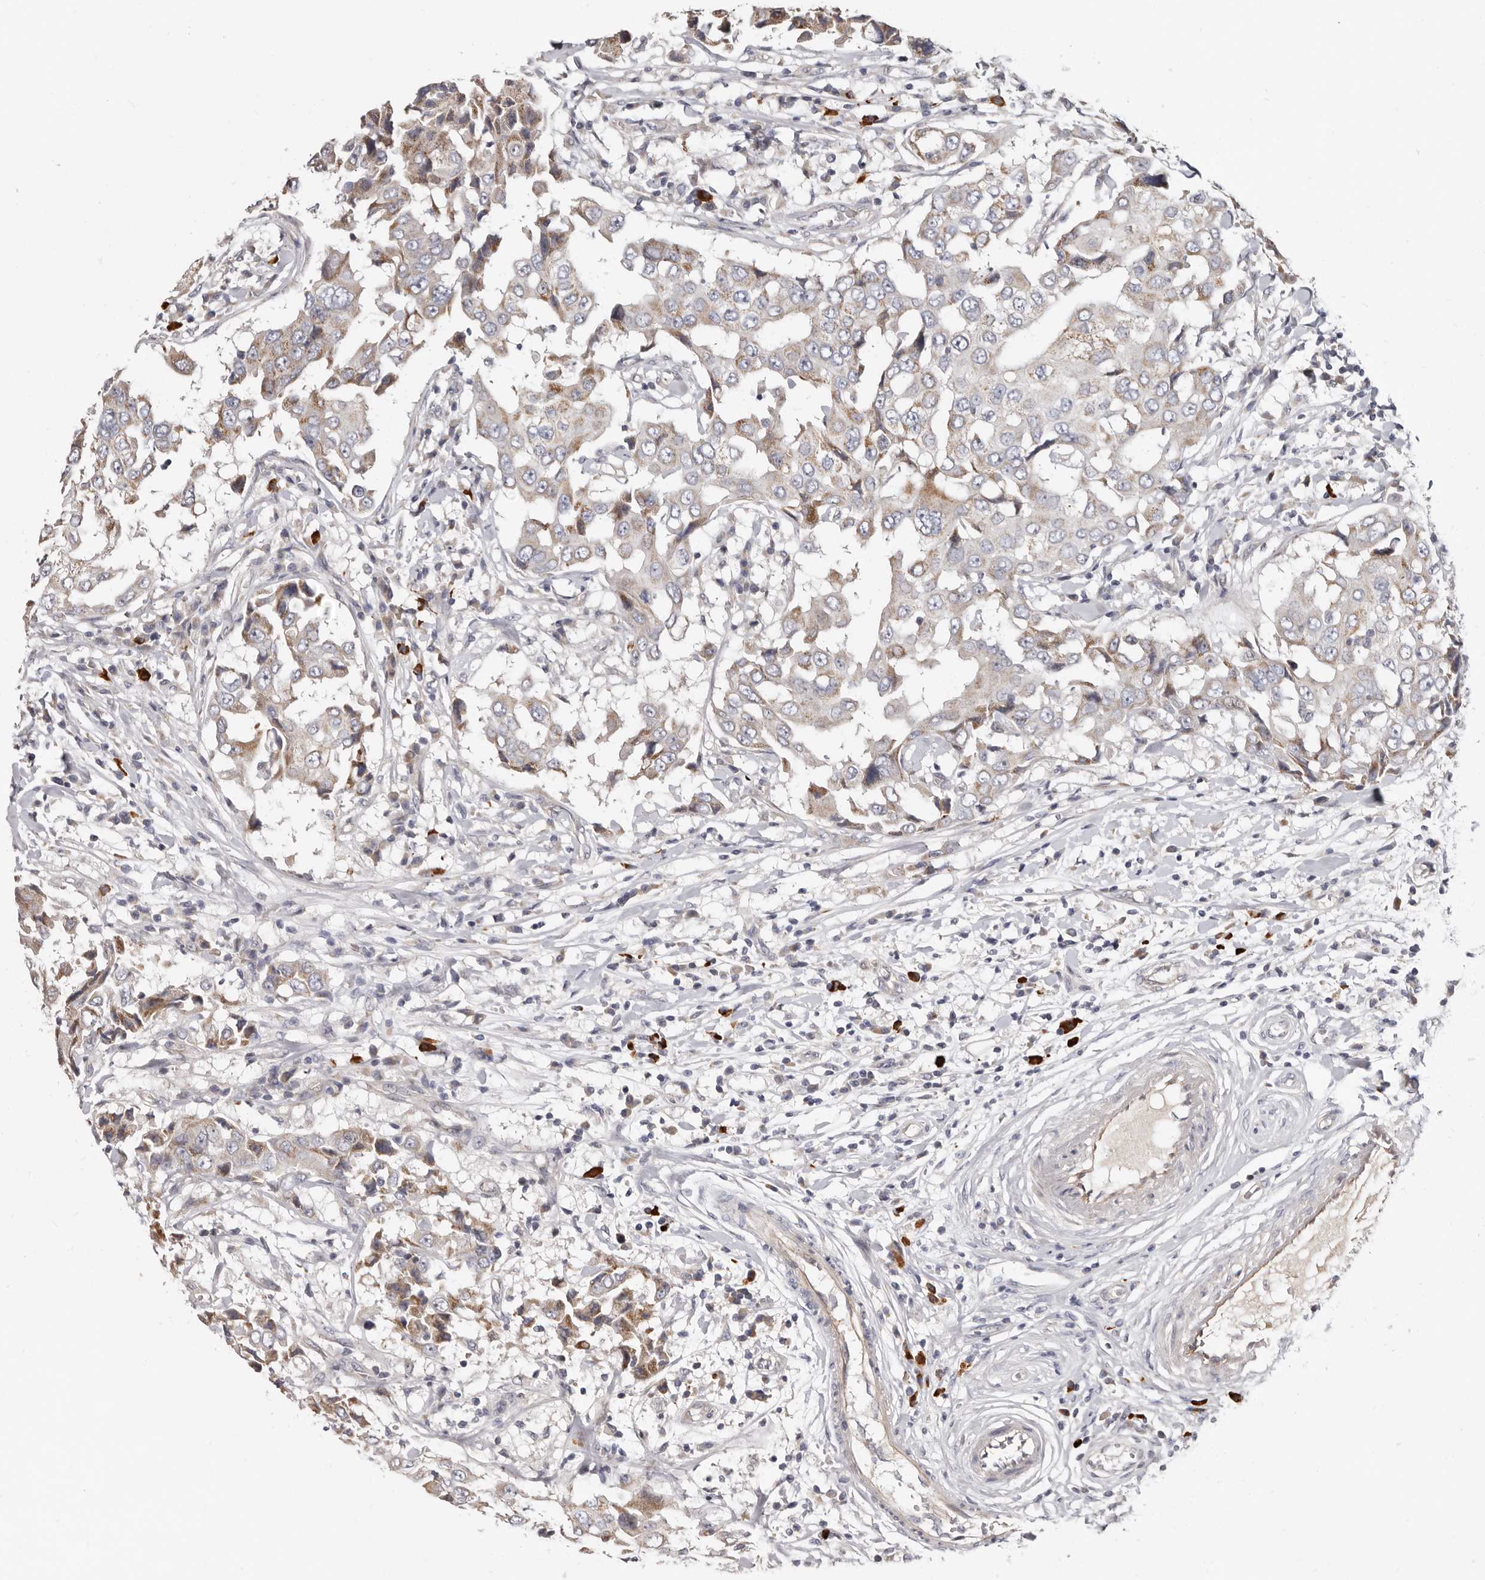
{"staining": {"intensity": "moderate", "quantity": "25%-75%", "location": "cytoplasmic/membranous"}, "tissue": "breast cancer", "cell_type": "Tumor cells", "image_type": "cancer", "snomed": [{"axis": "morphology", "description": "Duct carcinoma"}, {"axis": "topography", "description": "Breast"}], "caption": "Tumor cells display medium levels of moderate cytoplasmic/membranous staining in about 25%-75% of cells in human breast invasive ductal carcinoma.", "gene": "SPTA1", "patient": {"sex": "female", "age": 27}}